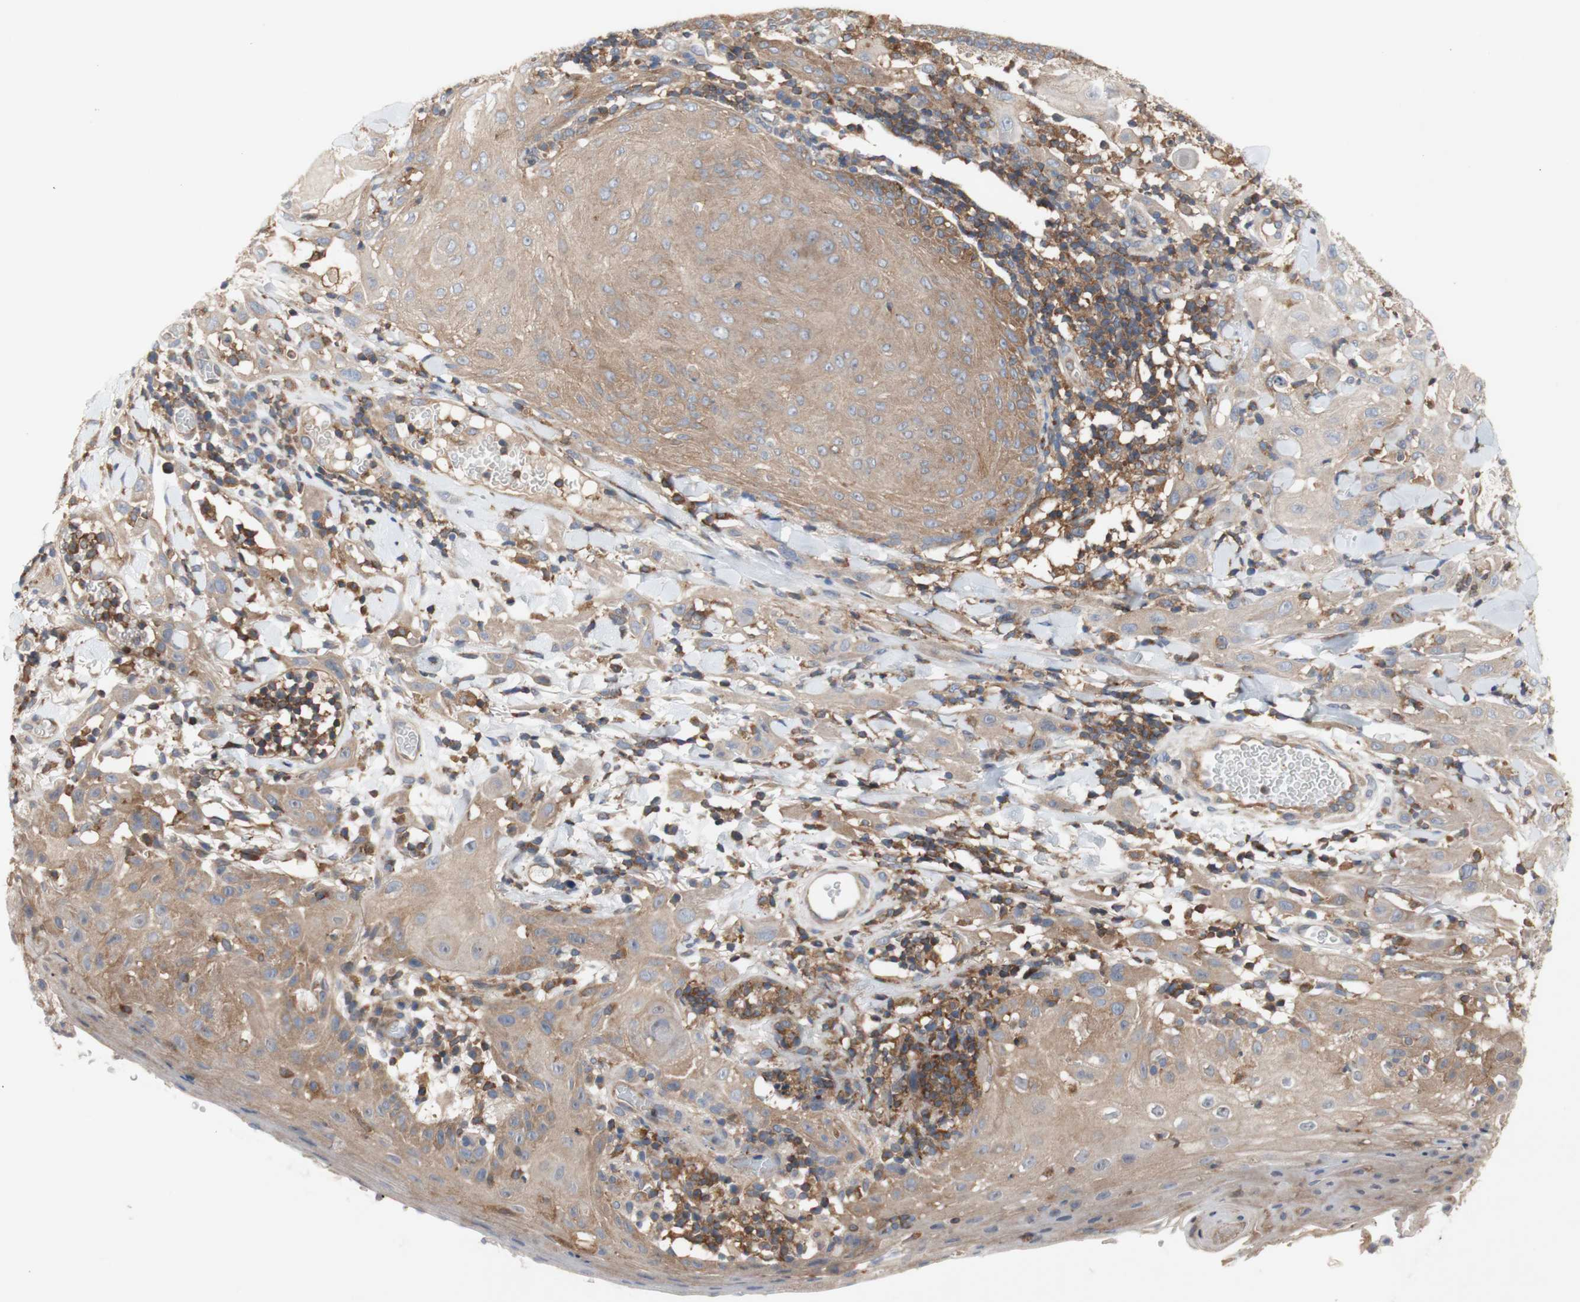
{"staining": {"intensity": "weak", "quantity": ">75%", "location": "cytoplasmic/membranous"}, "tissue": "skin cancer", "cell_type": "Tumor cells", "image_type": "cancer", "snomed": [{"axis": "morphology", "description": "Squamous cell carcinoma, NOS"}, {"axis": "topography", "description": "Skin"}], "caption": "Weak cytoplasmic/membranous expression is appreciated in approximately >75% of tumor cells in skin squamous cell carcinoma.", "gene": "IKBKG", "patient": {"sex": "male", "age": 24}}